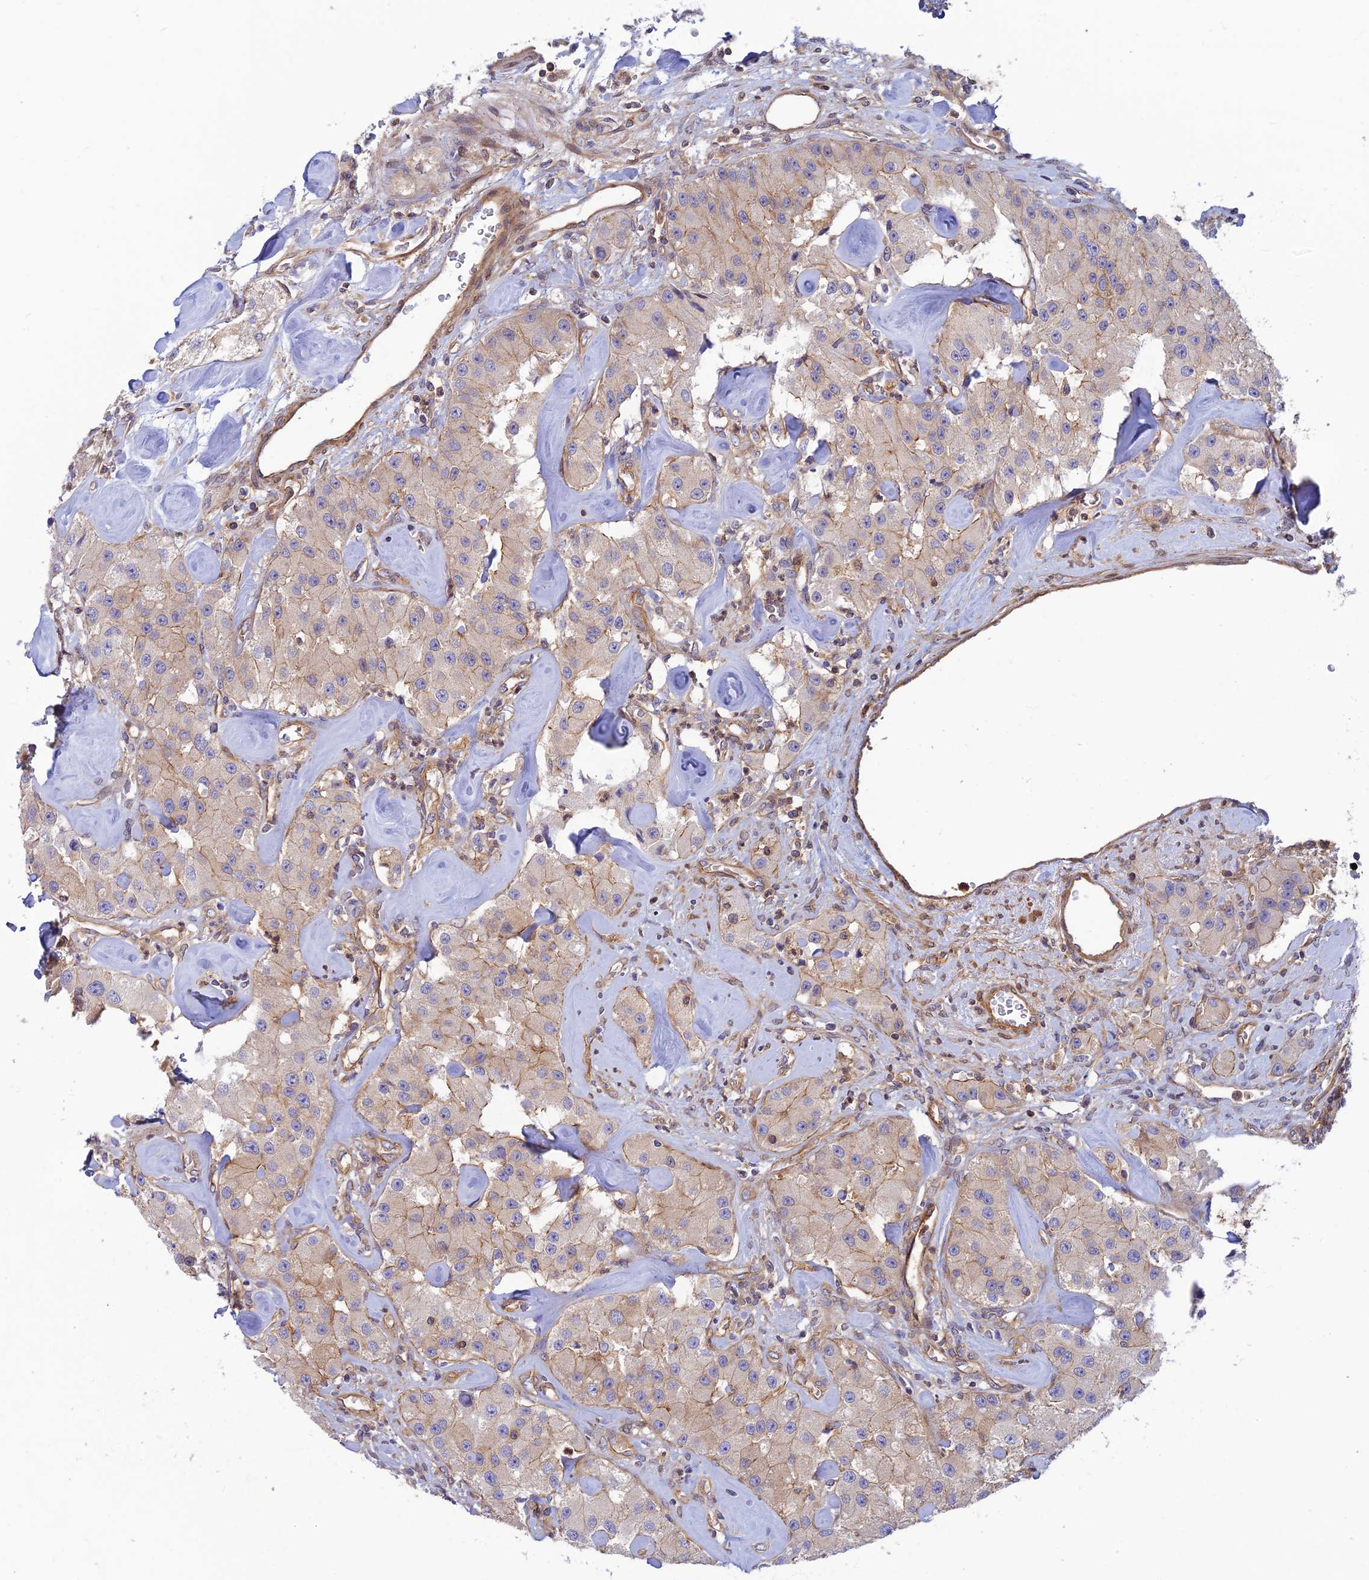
{"staining": {"intensity": "weak", "quantity": "<25%", "location": "cytoplasmic/membranous"}, "tissue": "carcinoid", "cell_type": "Tumor cells", "image_type": "cancer", "snomed": [{"axis": "morphology", "description": "Carcinoid, malignant, NOS"}, {"axis": "topography", "description": "Pancreas"}], "caption": "Immunohistochemistry histopathology image of neoplastic tissue: human carcinoid (malignant) stained with DAB (3,3'-diaminobenzidine) reveals no significant protein positivity in tumor cells. Nuclei are stained in blue.", "gene": "PPP1R12C", "patient": {"sex": "male", "age": 41}}